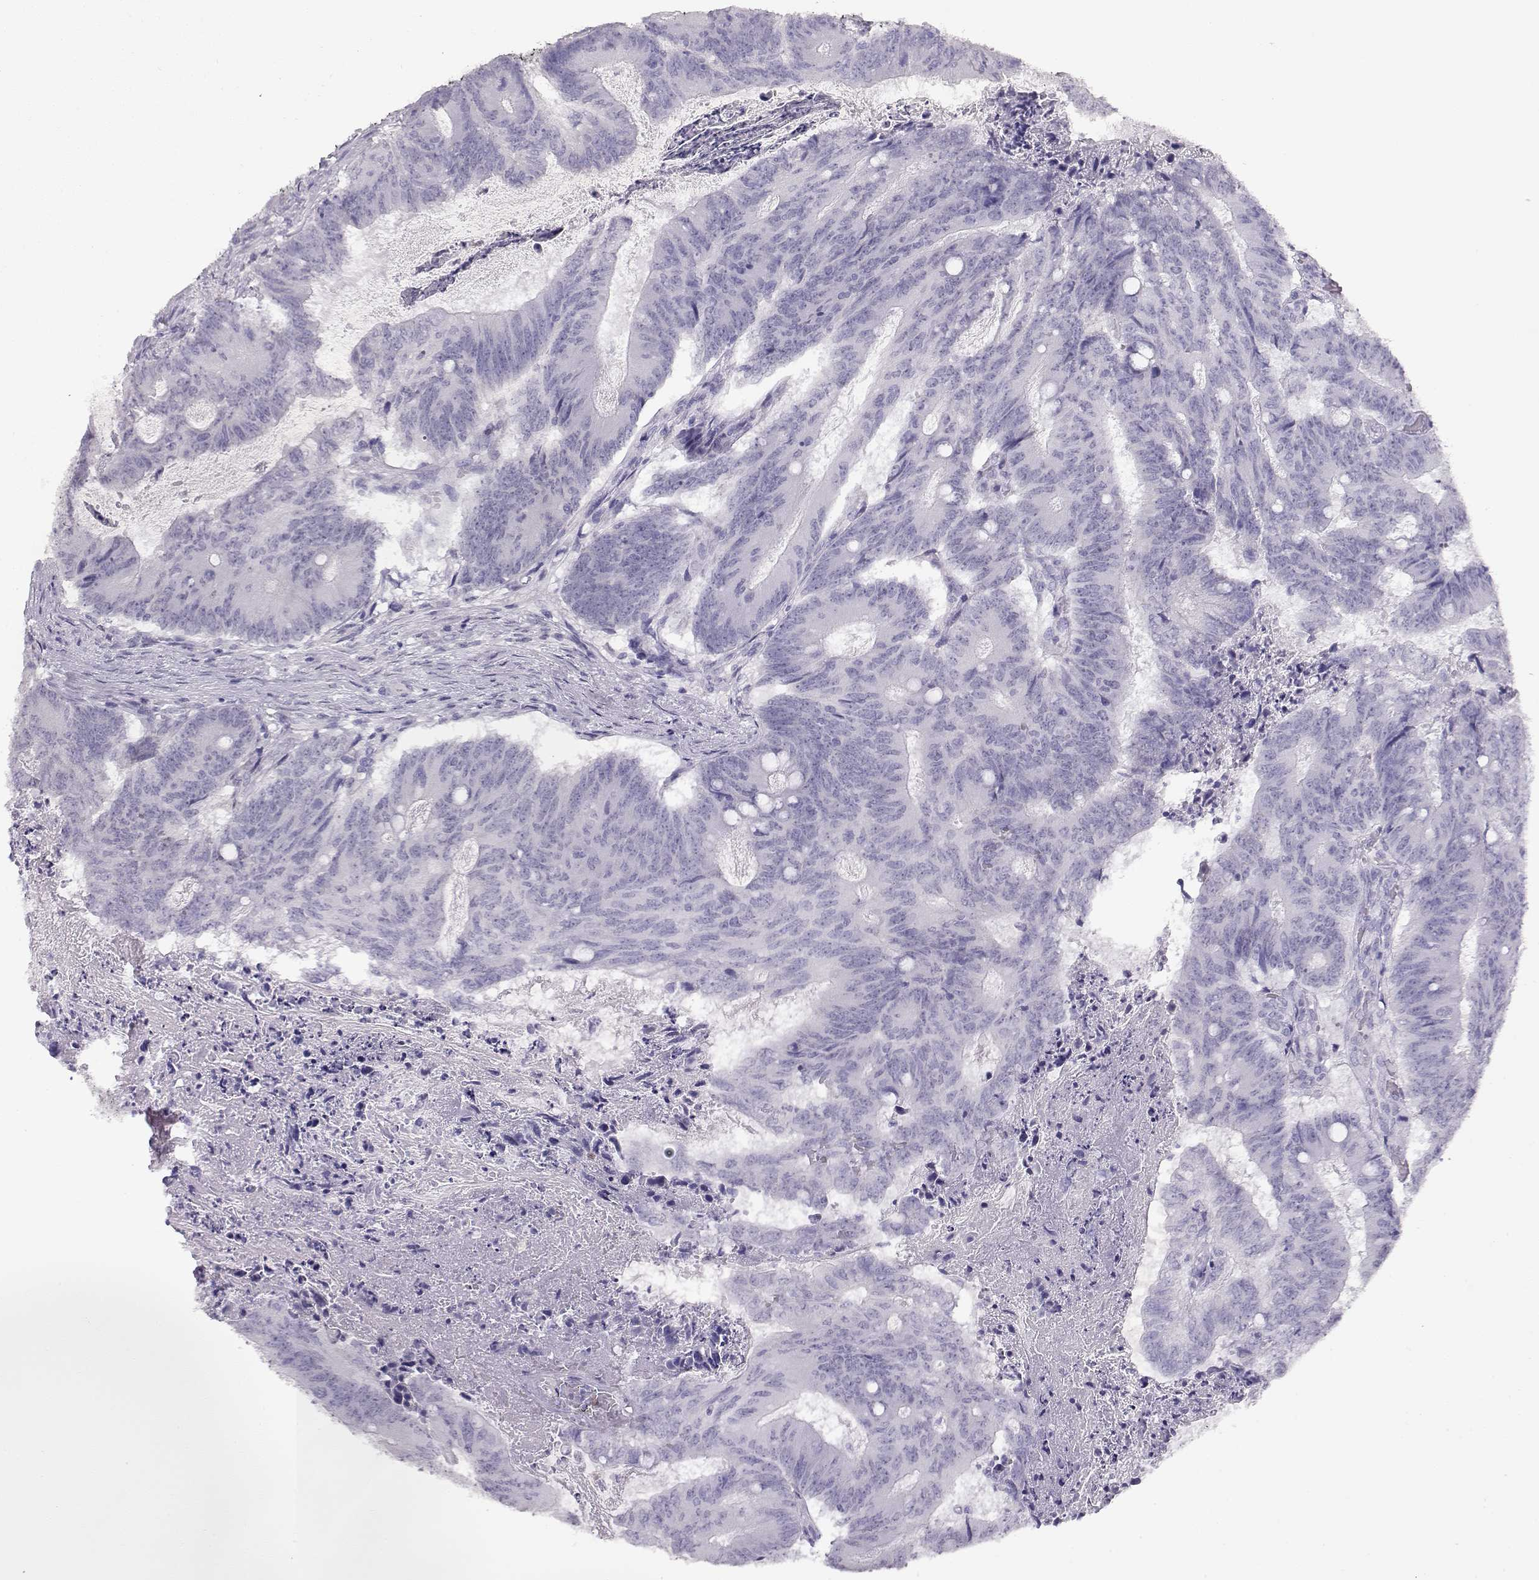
{"staining": {"intensity": "negative", "quantity": "none", "location": "none"}, "tissue": "colorectal cancer", "cell_type": "Tumor cells", "image_type": "cancer", "snomed": [{"axis": "morphology", "description": "Adenocarcinoma, NOS"}, {"axis": "topography", "description": "Colon"}], "caption": "This is an immunohistochemistry micrograph of colorectal cancer. There is no positivity in tumor cells.", "gene": "NUTM1", "patient": {"sex": "female", "age": 70}}